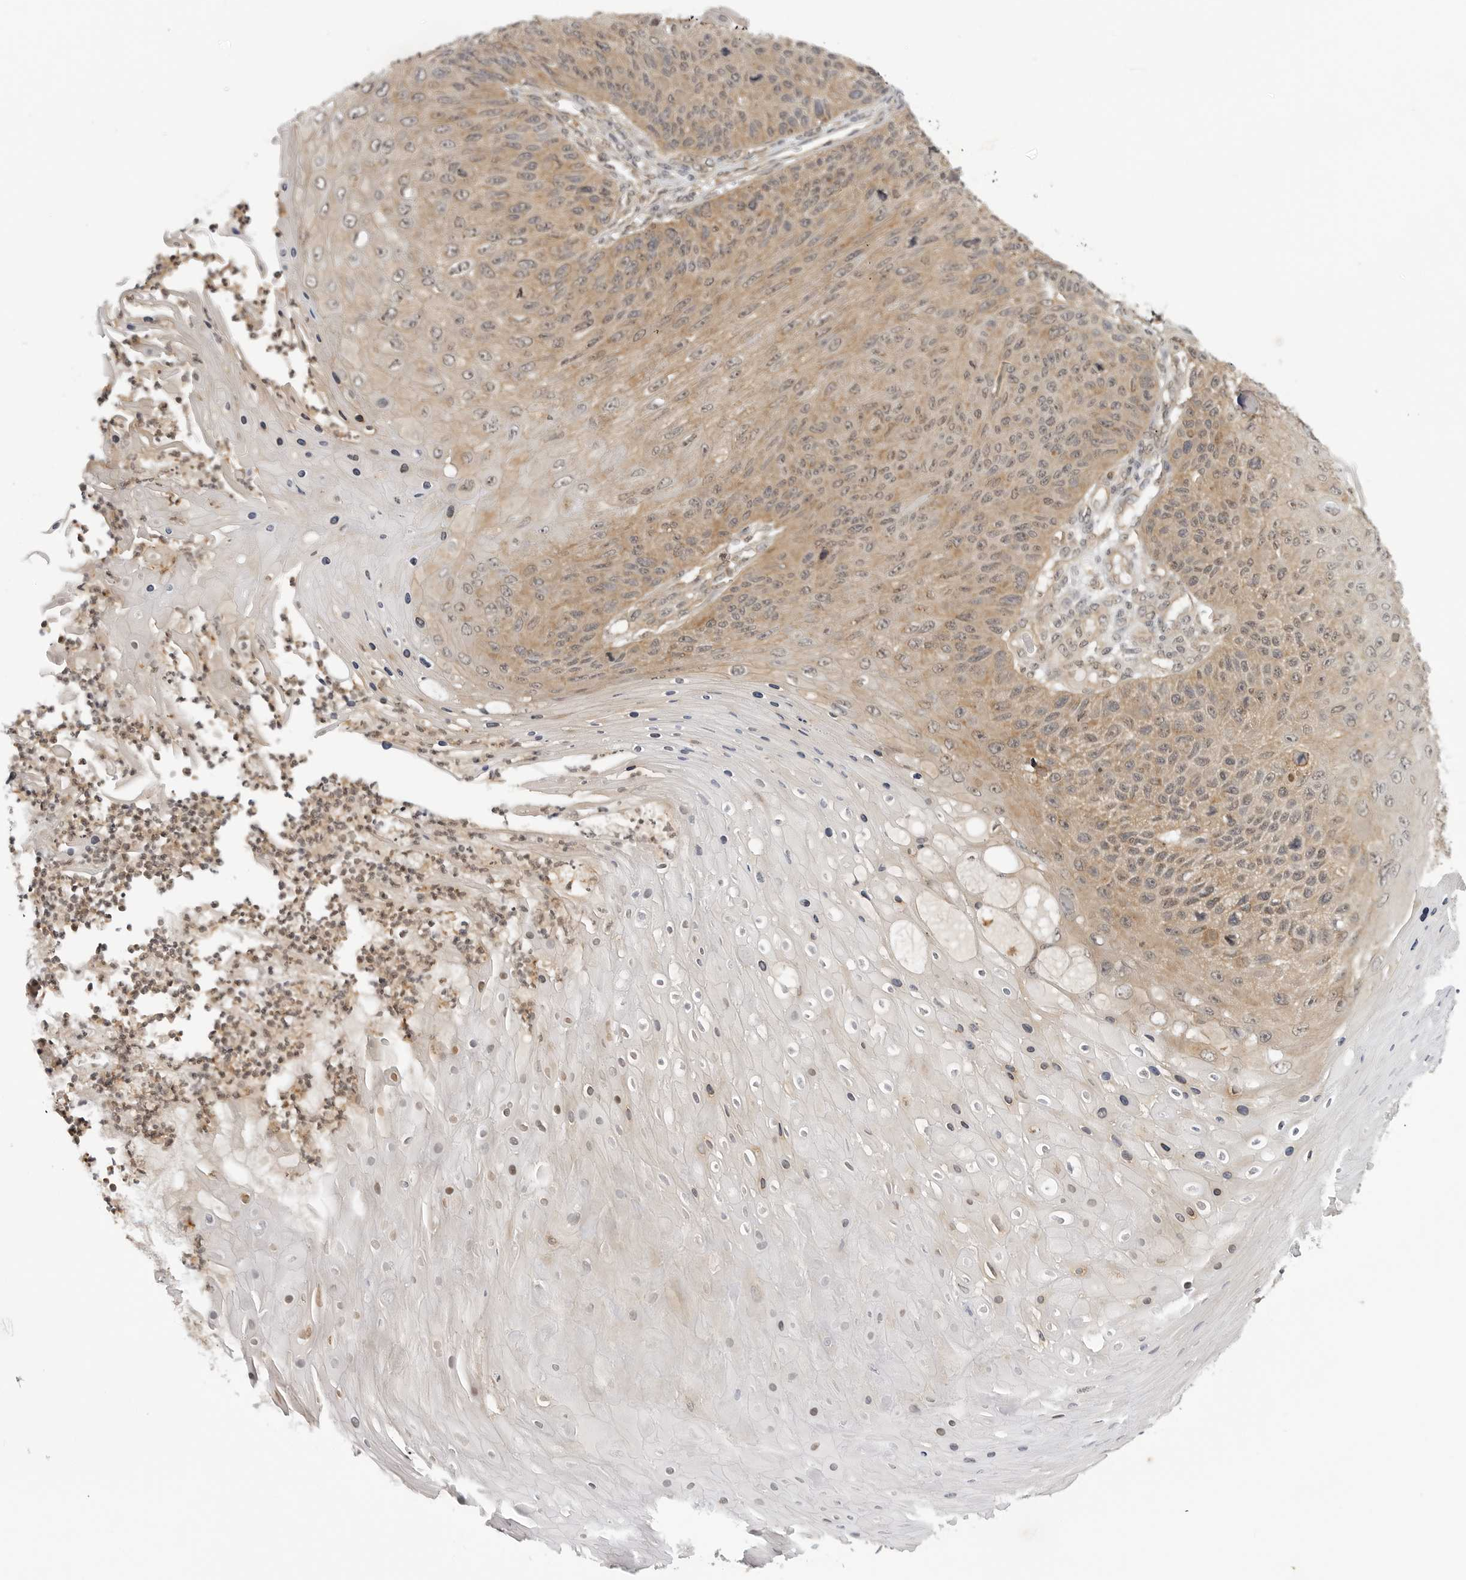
{"staining": {"intensity": "moderate", "quantity": "25%-75%", "location": "cytoplasmic/membranous,nuclear"}, "tissue": "skin cancer", "cell_type": "Tumor cells", "image_type": "cancer", "snomed": [{"axis": "morphology", "description": "Squamous cell carcinoma, NOS"}, {"axis": "topography", "description": "Skin"}], "caption": "Protein analysis of skin cancer (squamous cell carcinoma) tissue shows moderate cytoplasmic/membranous and nuclear expression in approximately 25%-75% of tumor cells. (Brightfield microscopy of DAB IHC at high magnification).", "gene": "MAP2K5", "patient": {"sex": "female", "age": 88}}